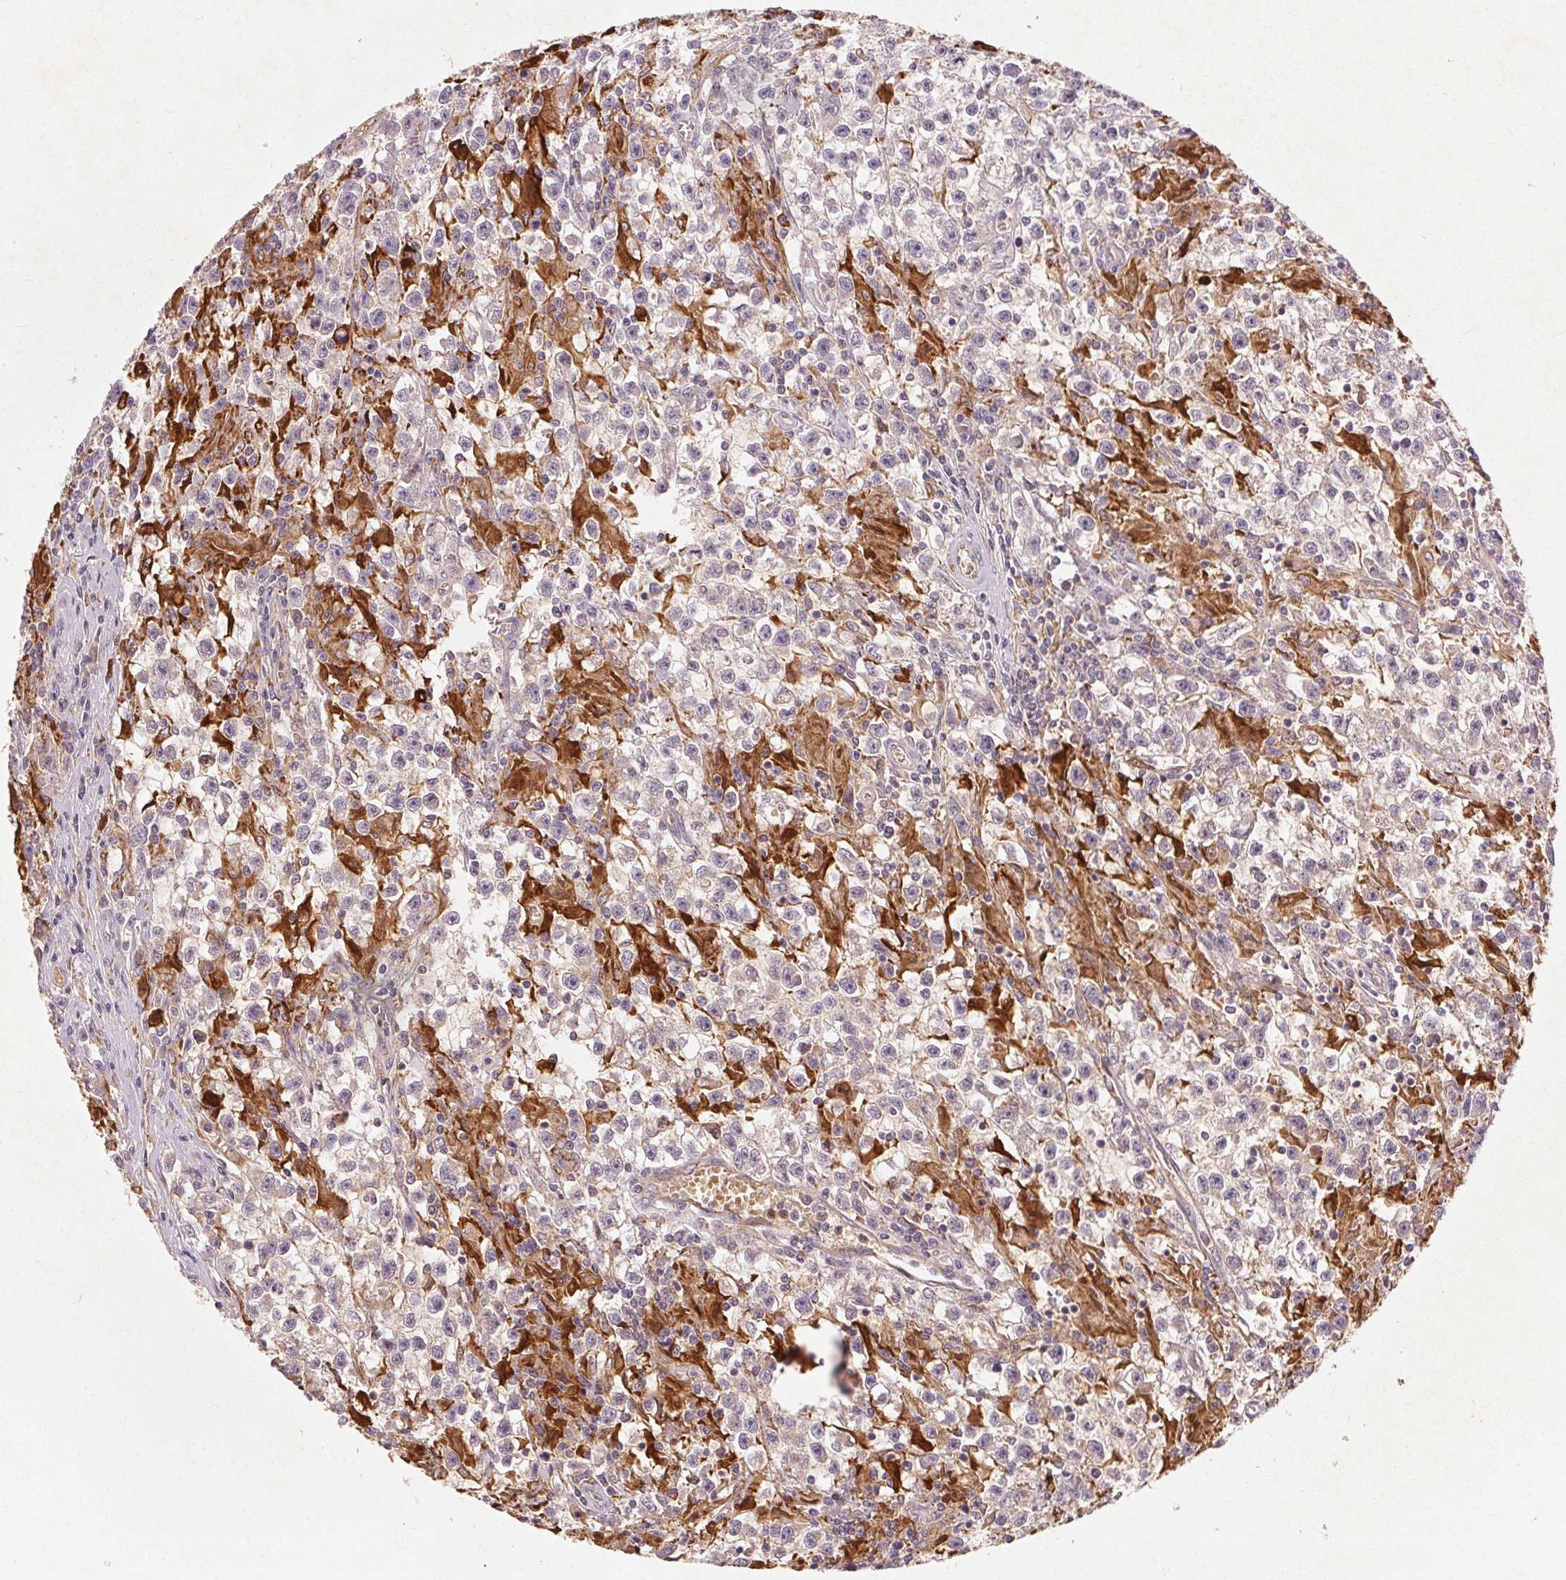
{"staining": {"intensity": "negative", "quantity": "none", "location": "none"}, "tissue": "testis cancer", "cell_type": "Tumor cells", "image_type": "cancer", "snomed": [{"axis": "morphology", "description": "Seminoma, NOS"}, {"axis": "topography", "description": "Testis"}], "caption": "This is a histopathology image of IHC staining of seminoma (testis), which shows no staining in tumor cells.", "gene": "REP15", "patient": {"sex": "male", "age": 31}}